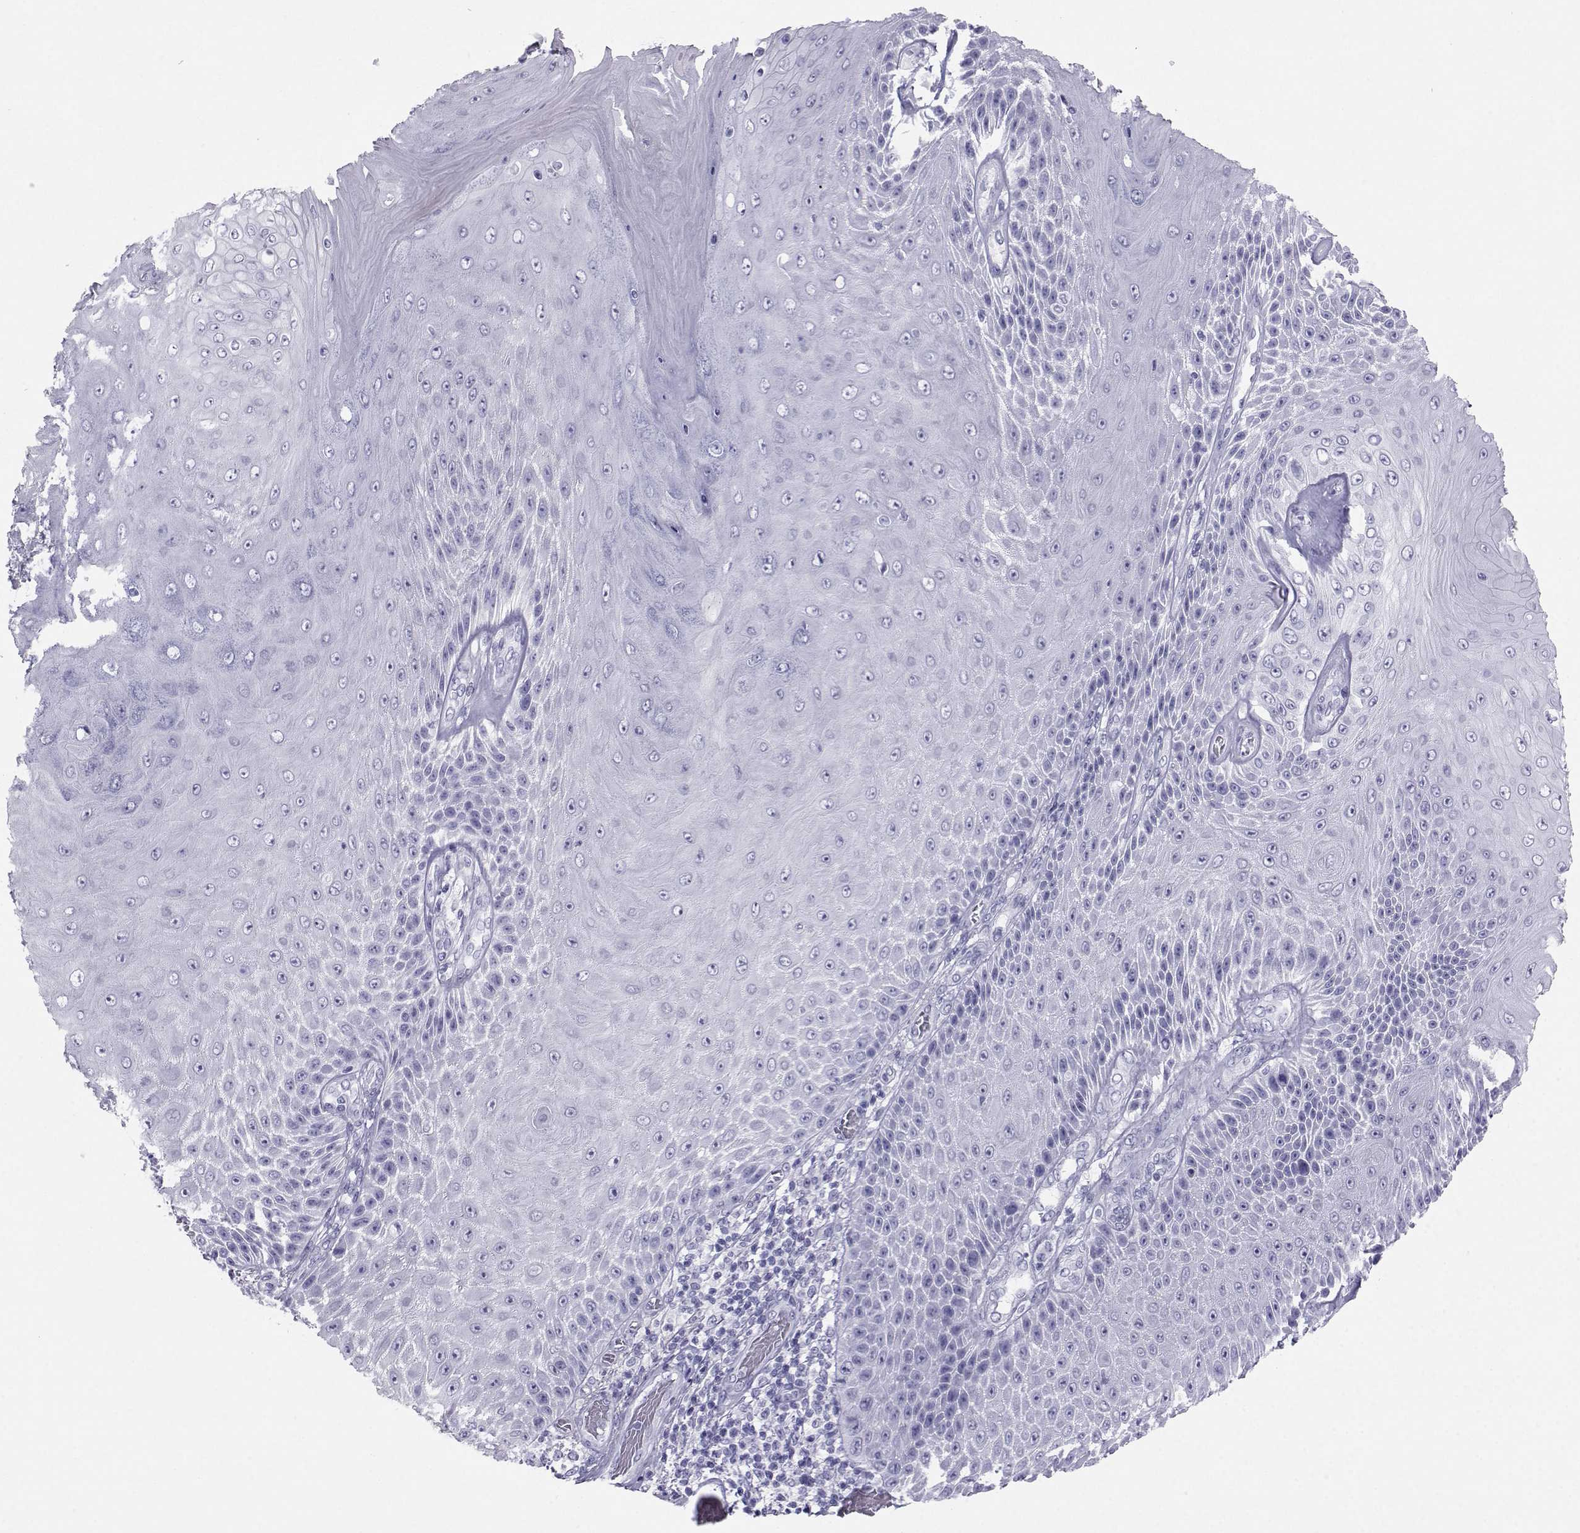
{"staining": {"intensity": "negative", "quantity": "none", "location": "none"}, "tissue": "skin cancer", "cell_type": "Tumor cells", "image_type": "cancer", "snomed": [{"axis": "morphology", "description": "Squamous cell carcinoma, NOS"}, {"axis": "topography", "description": "Skin"}], "caption": "The micrograph reveals no staining of tumor cells in skin squamous cell carcinoma.", "gene": "SST", "patient": {"sex": "male", "age": 62}}